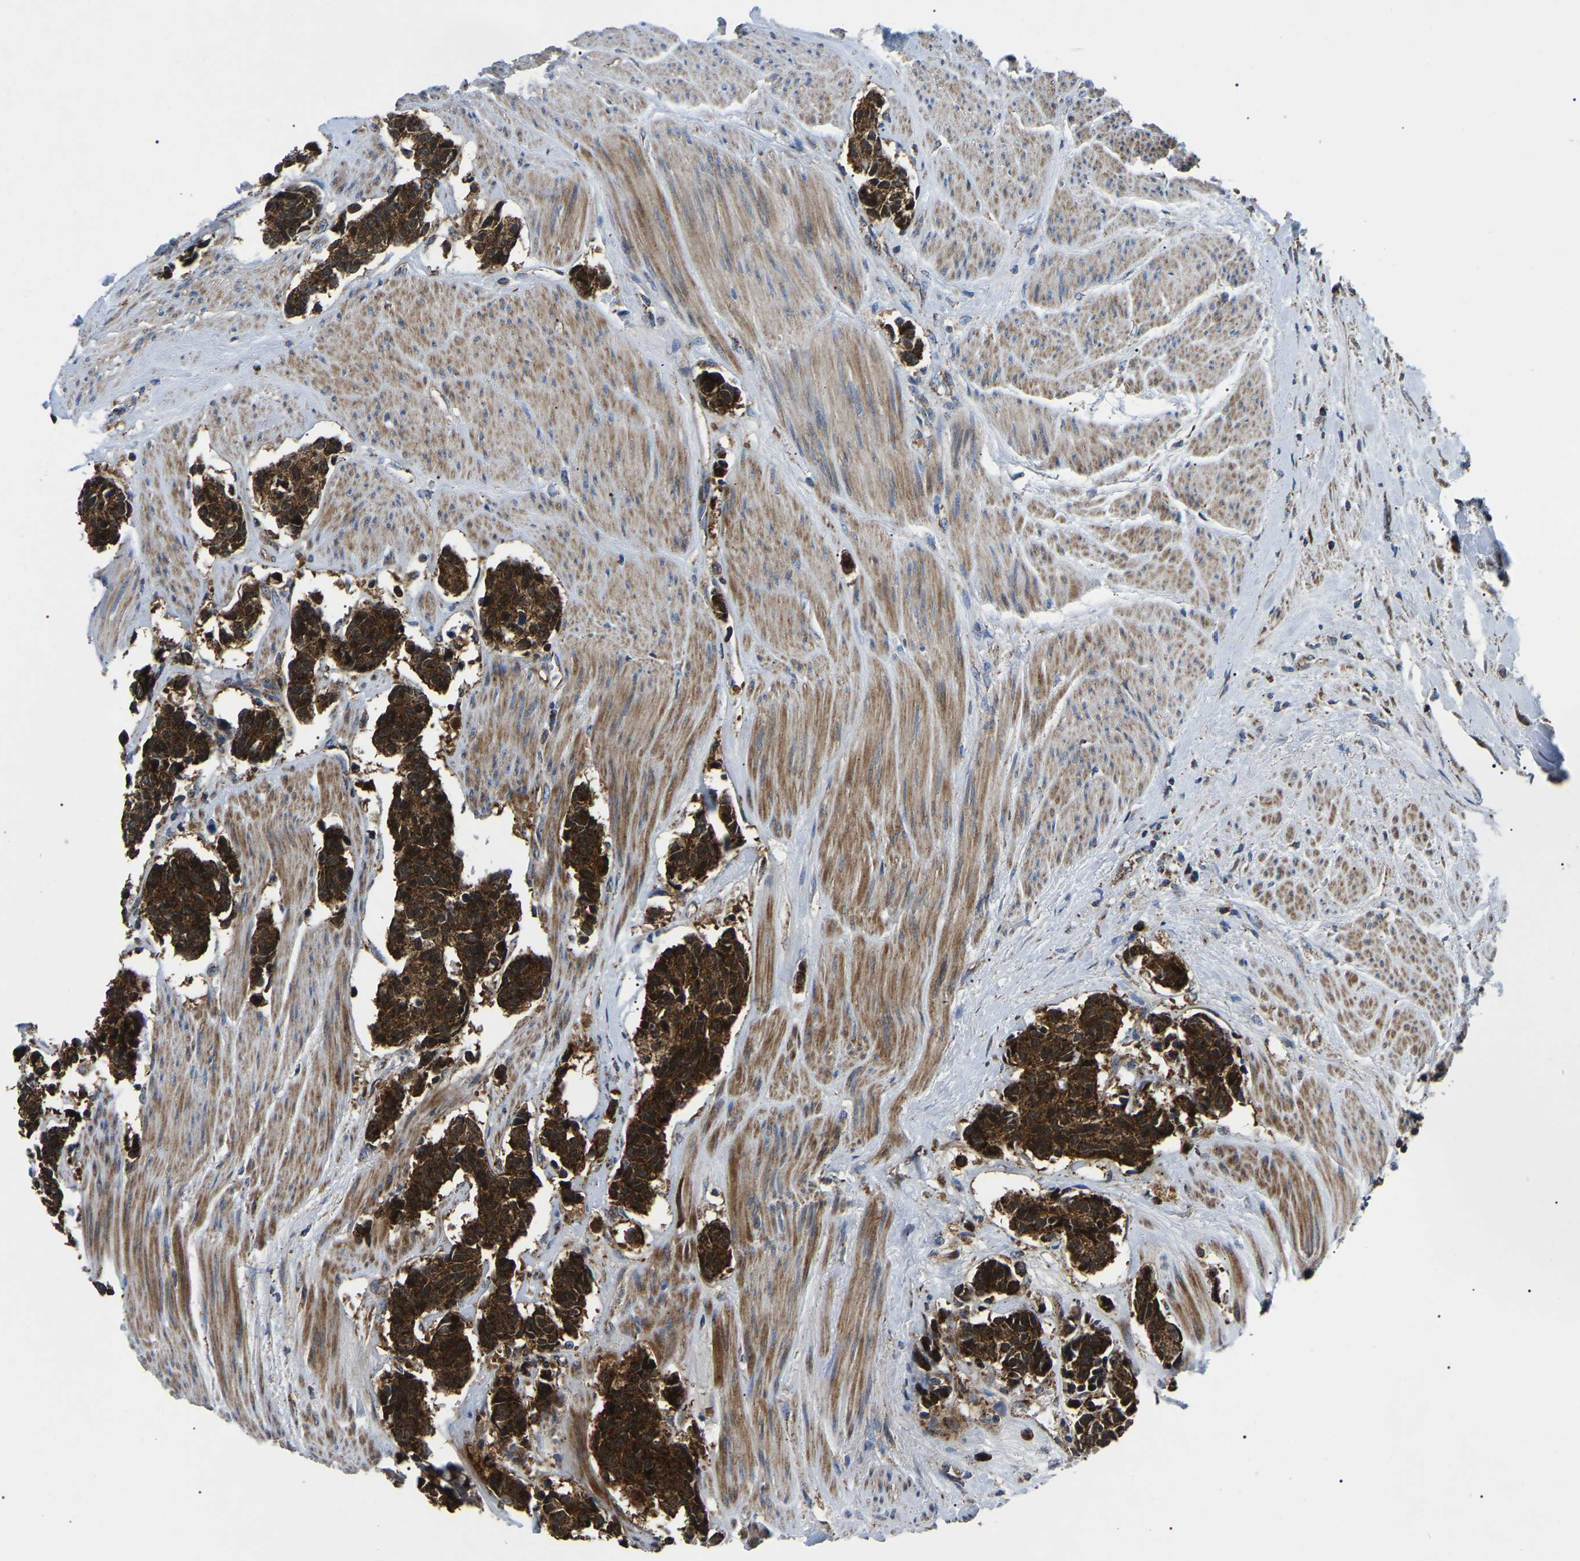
{"staining": {"intensity": "strong", "quantity": ">75%", "location": "cytoplasmic/membranous"}, "tissue": "carcinoid", "cell_type": "Tumor cells", "image_type": "cancer", "snomed": [{"axis": "morphology", "description": "Carcinoma, NOS"}, {"axis": "morphology", "description": "Carcinoid, malignant, NOS"}, {"axis": "topography", "description": "Urinary bladder"}], "caption": "Carcinoma was stained to show a protein in brown. There is high levels of strong cytoplasmic/membranous staining in approximately >75% of tumor cells.", "gene": "PPM1E", "patient": {"sex": "male", "age": 57}}